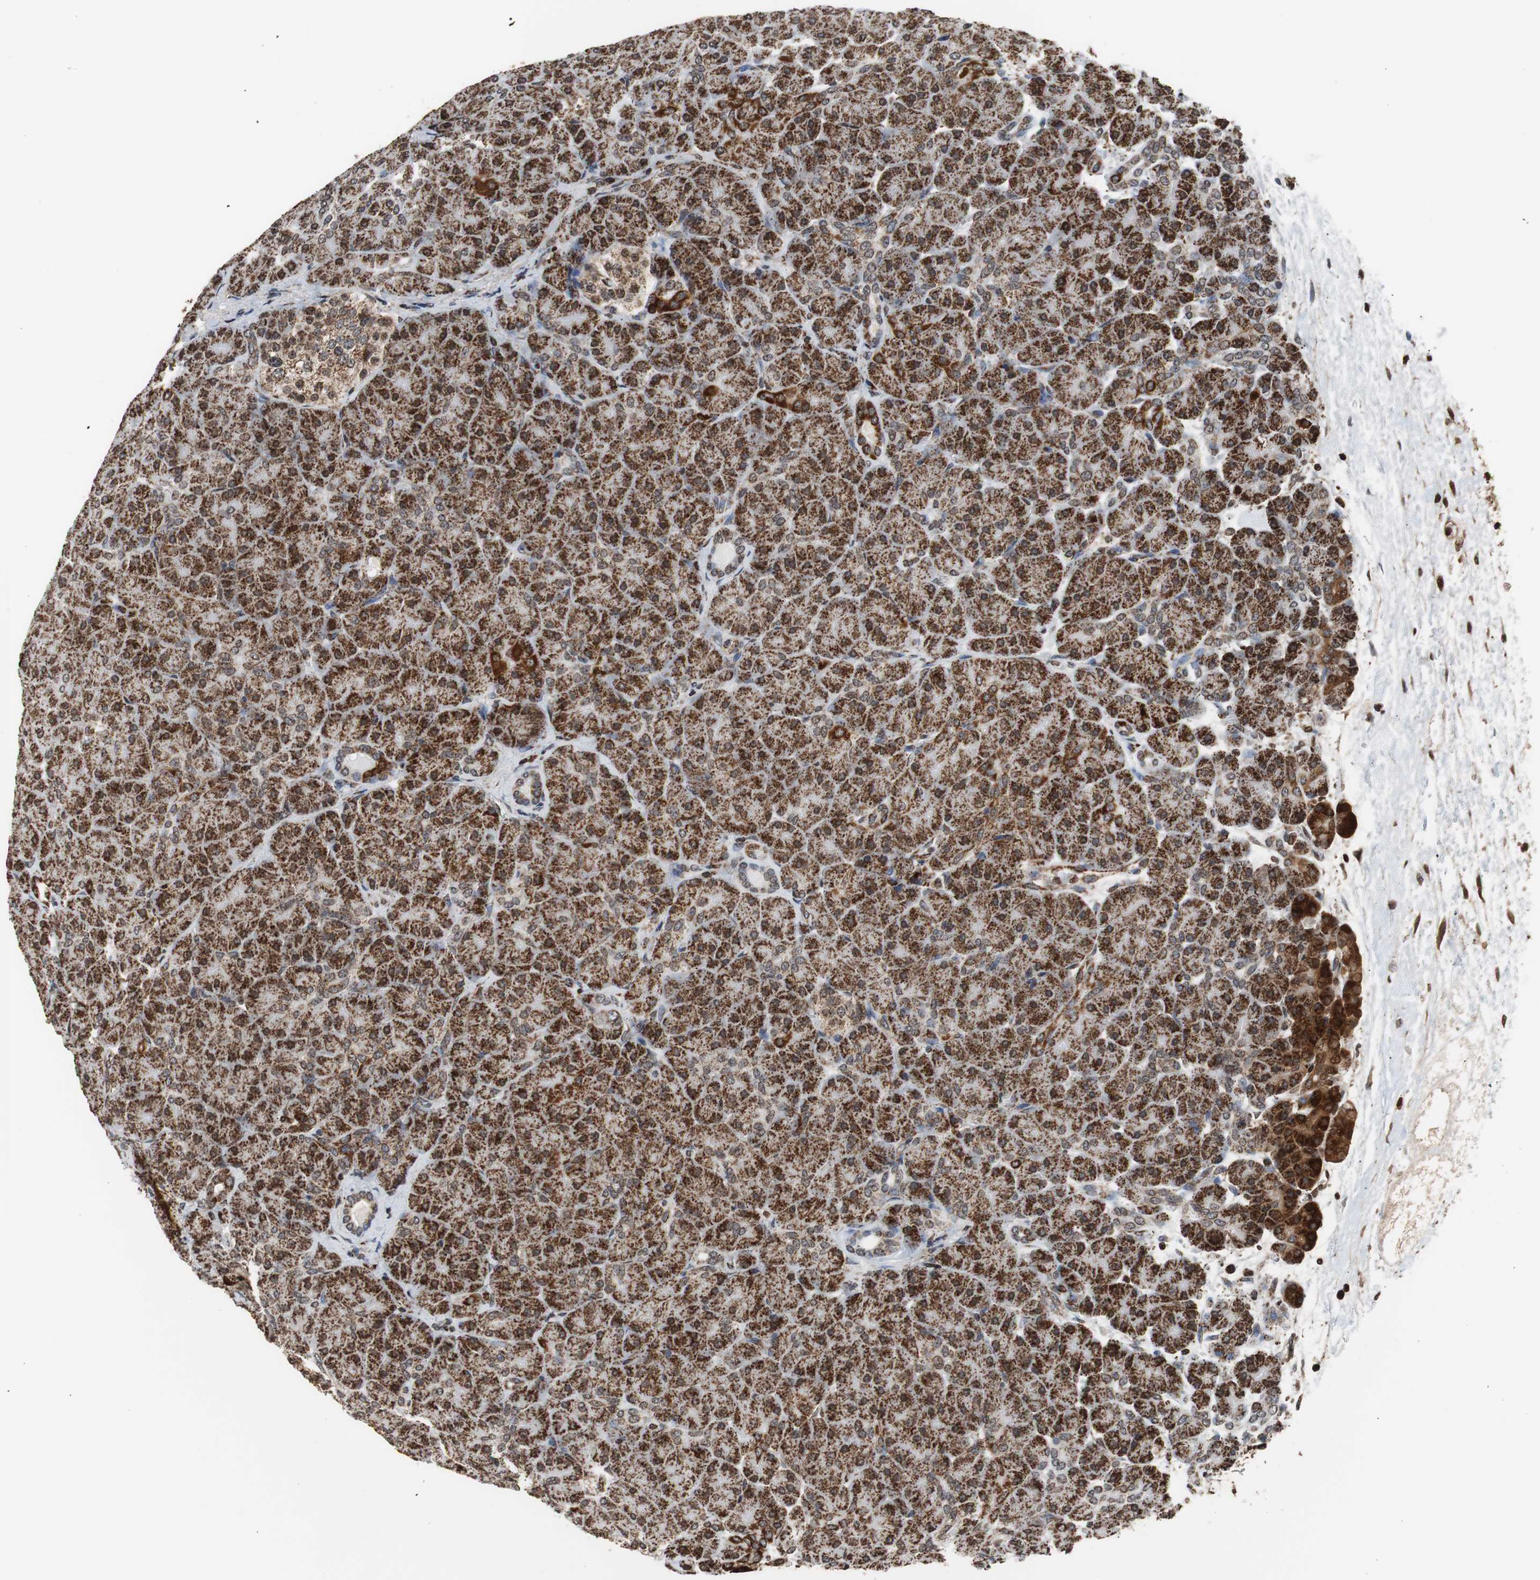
{"staining": {"intensity": "strong", "quantity": ">75%", "location": "cytoplasmic/membranous"}, "tissue": "pancreas", "cell_type": "Exocrine glandular cells", "image_type": "normal", "snomed": [{"axis": "morphology", "description": "Normal tissue, NOS"}, {"axis": "topography", "description": "Pancreas"}], "caption": "A high amount of strong cytoplasmic/membranous expression is present in about >75% of exocrine glandular cells in unremarkable pancreas. (IHC, brightfield microscopy, high magnification).", "gene": "HSPA9", "patient": {"sex": "male", "age": 66}}